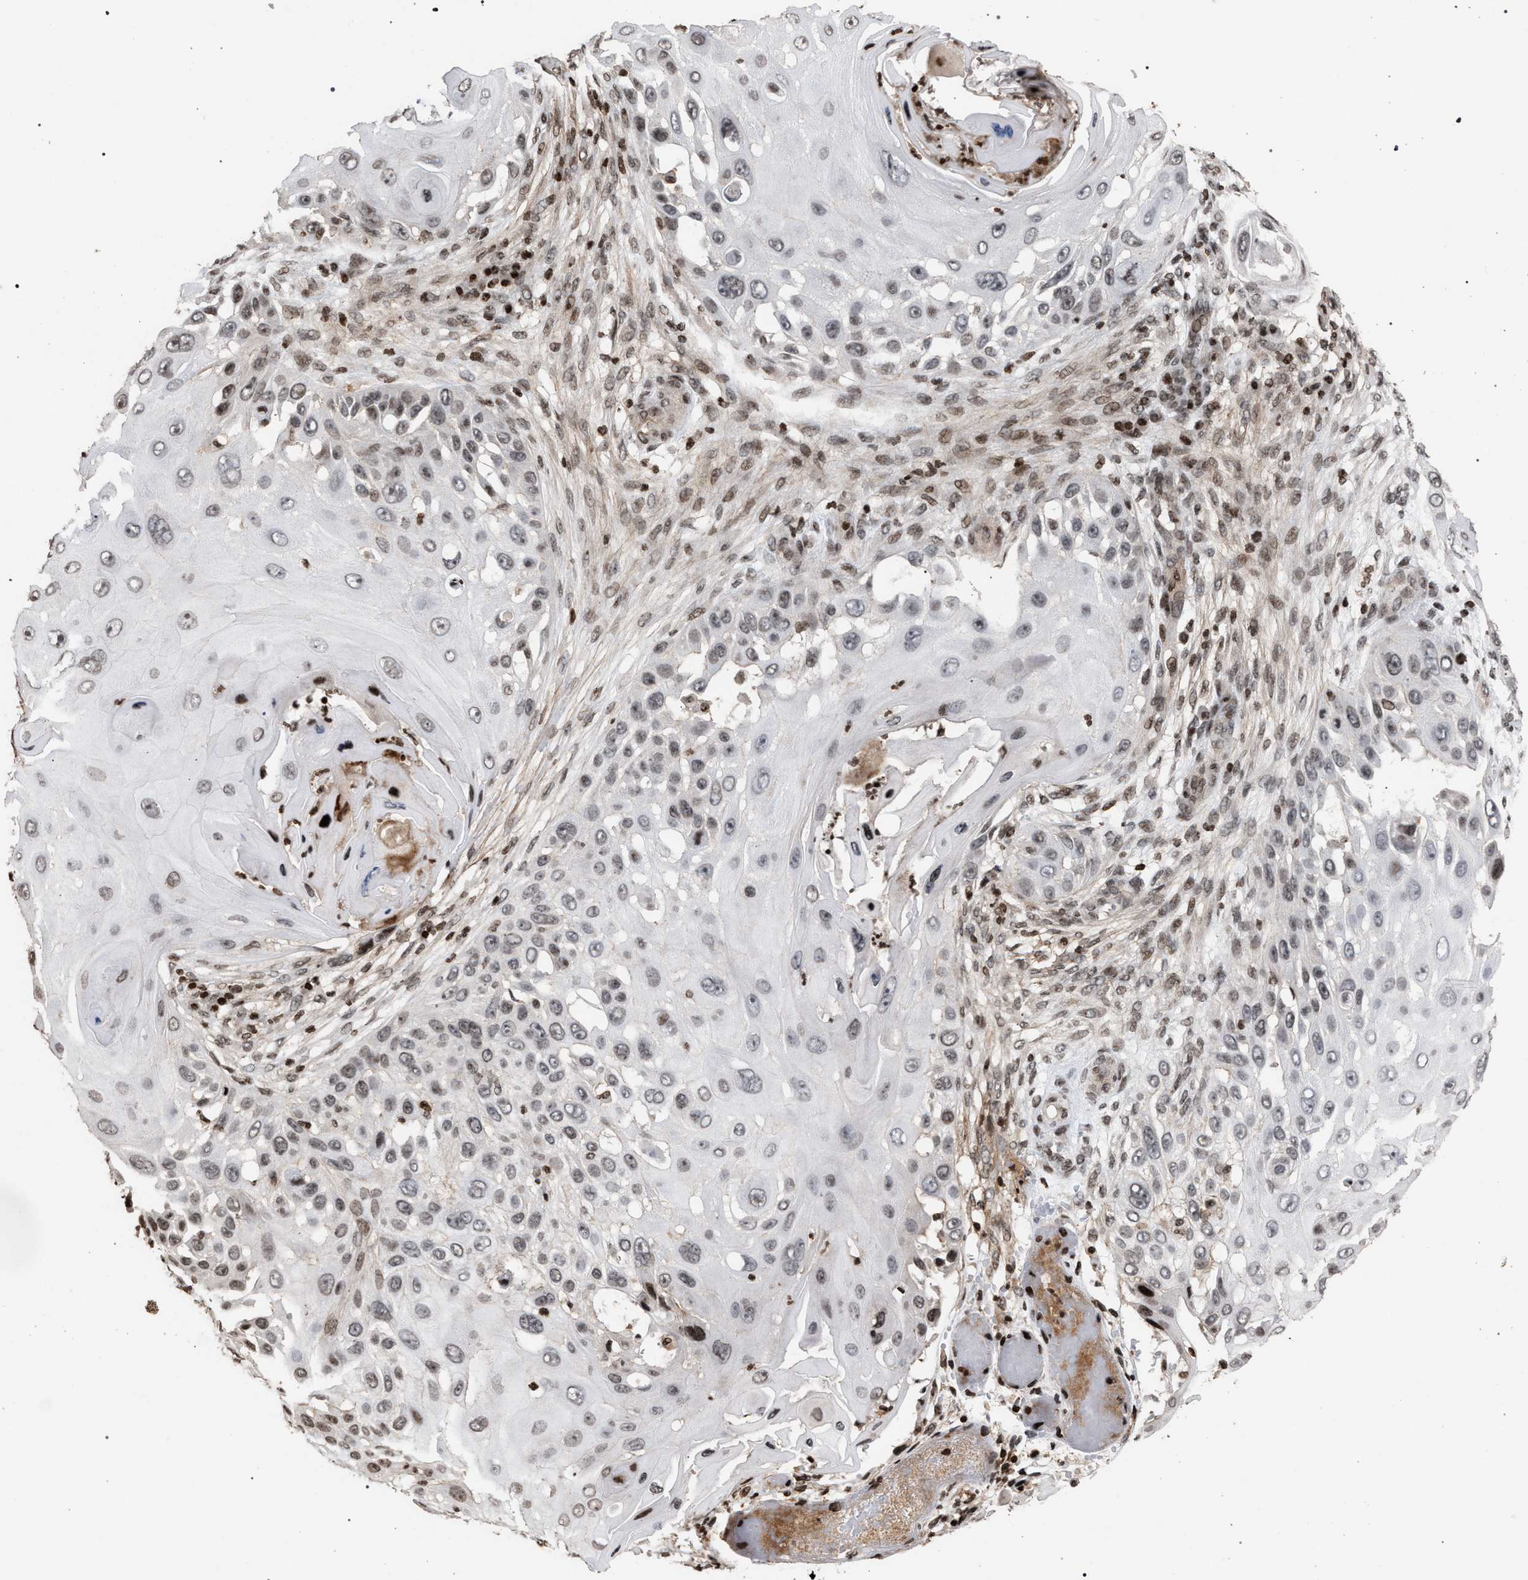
{"staining": {"intensity": "weak", "quantity": ">75%", "location": "nuclear"}, "tissue": "skin cancer", "cell_type": "Tumor cells", "image_type": "cancer", "snomed": [{"axis": "morphology", "description": "Squamous cell carcinoma, NOS"}, {"axis": "topography", "description": "Skin"}], "caption": "Human squamous cell carcinoma (skin) stained with a brown dye exhibits weak nuclear positive staining in approximately >75% of tumor cells.", "gene": "FOXD3", "patient": {"sex": "female", "age": 44}}